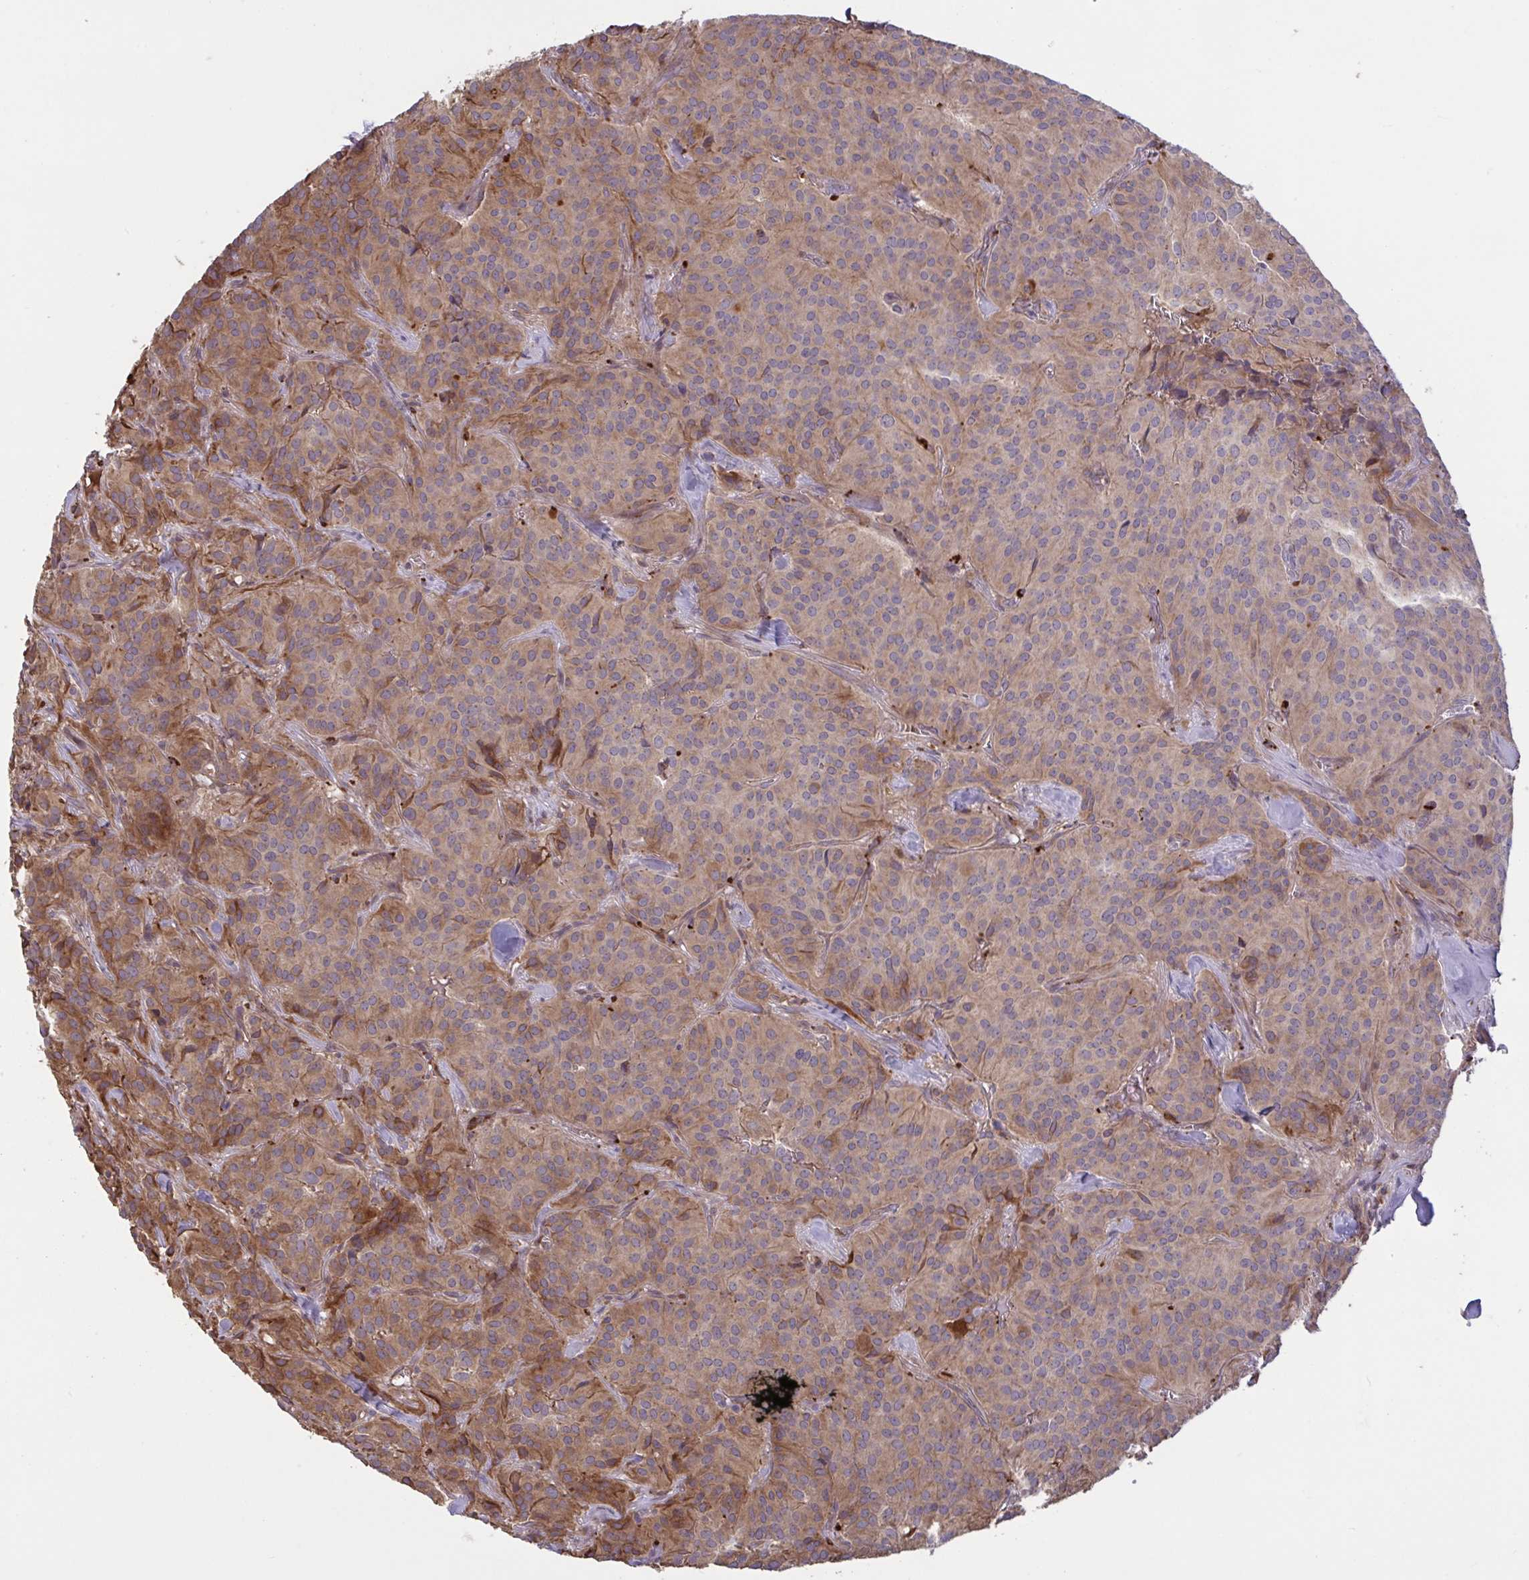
{"staining": {"intensity": "moderate", "quantity": "25%-75%", "location": "cytoplasmic/membranous"}, "tissue": "glioma", "cell_type": "Tumor cells", "image_type": "cancer", "snomed": [{"axis": "morphology", "description": "Glioma, malignant, Low grade"}, {"axis": "topography", "description": "Brain"}], "caption": "A micrograph of human glioma stained for a protein reveals moderate cytoplasmic/membranous brown staining in tumor cells. Using DAB (brown) and hematoxylin (blue) stains, captured at high magnification using brightfield microscopy.", "gene": "IL1R1", "patient": {"sex": "male", "age": 42}}